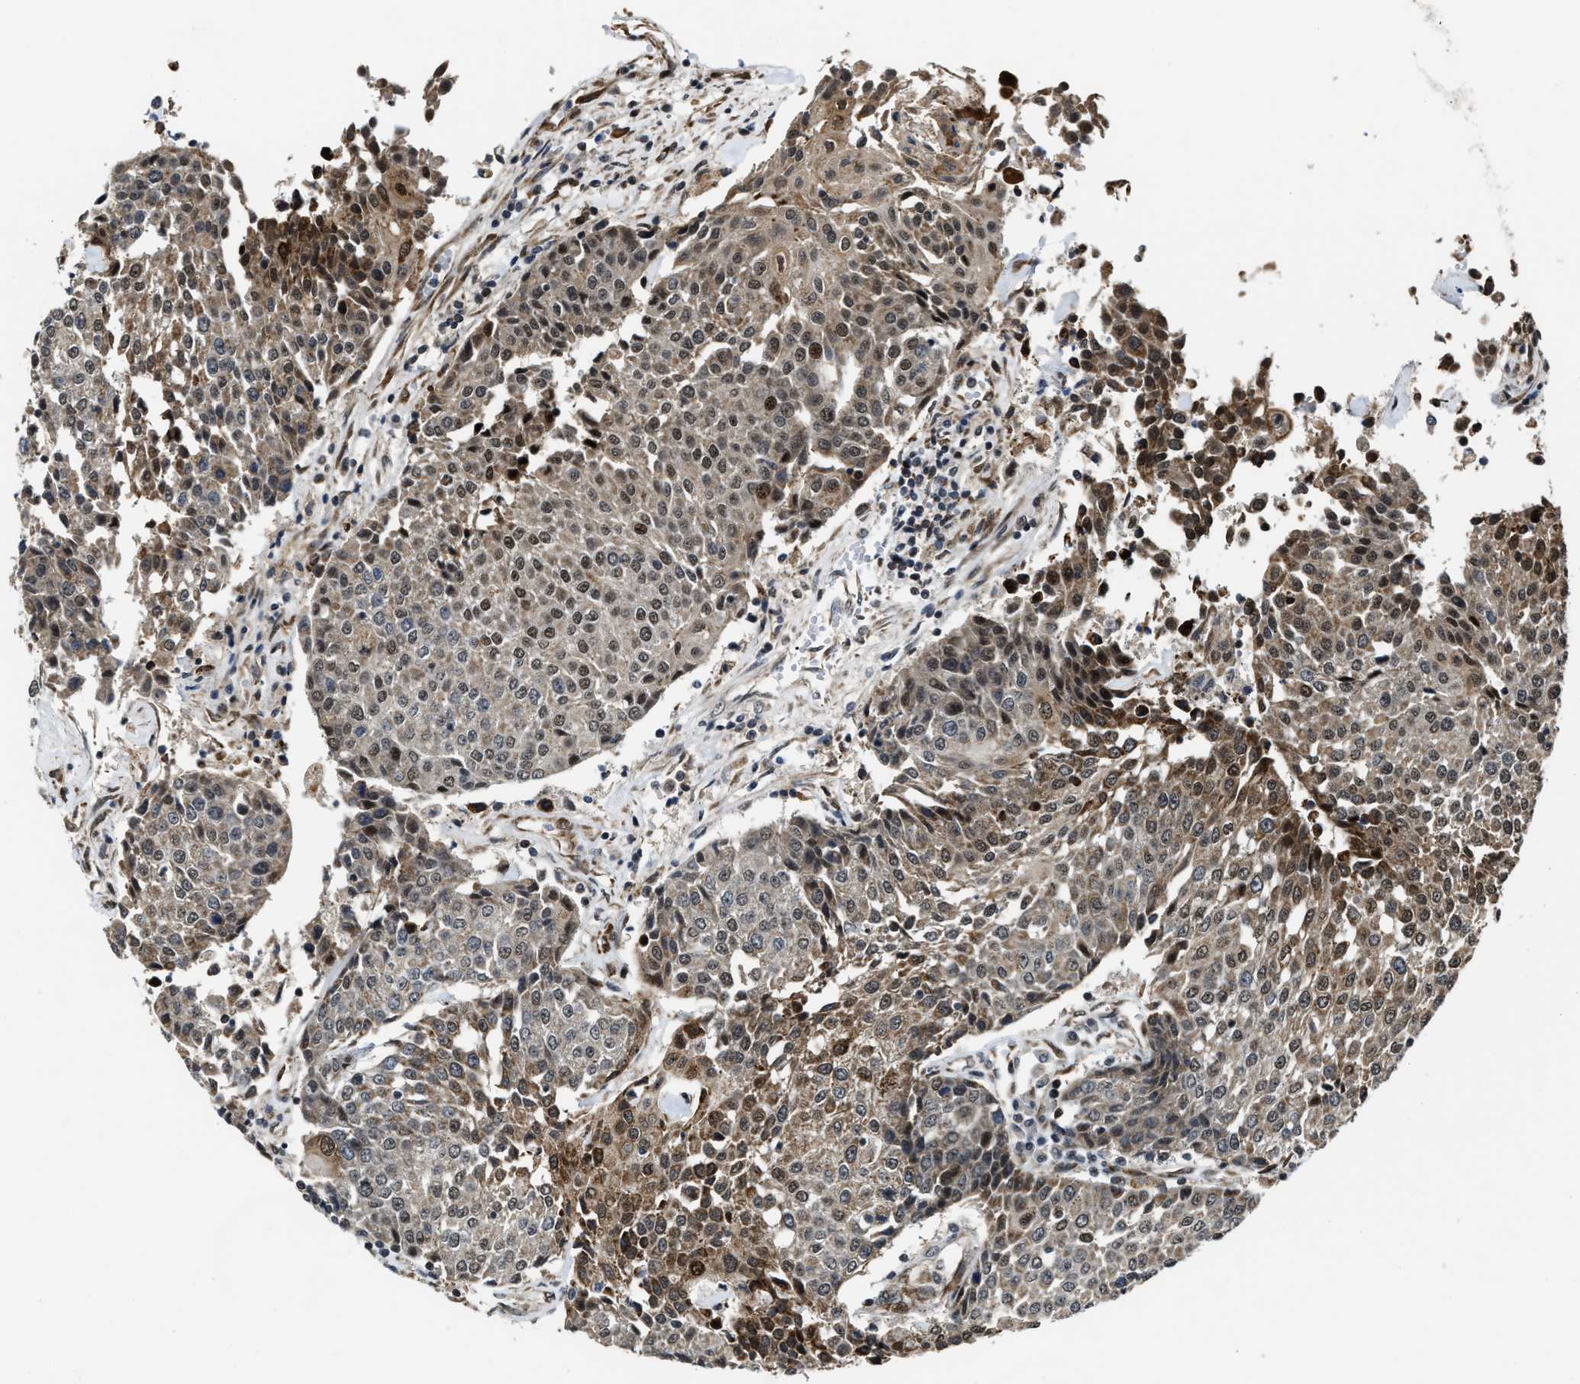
{"staining": {"intensity": "moderate", "quantity": "25%-75%", "location": "cytoplasmic/membranous,nuclear"}, "tissue": "urothelial cancer", "cell_type": "Tumor cells", "image_type": "cancer", "snomed": [{"axis": "morphology", "description": "Urothelial carcinoma, High grade"}, {"axis": "topography", "description": "Urinary bladder"}], "caption": "High-grade urothelial carcinoma stained for a protein (brown) exhibits moderate cytoplasmic/membranous and nuclear positive positivity in approximately 25%-75% of tumor cells.", "gene": "ZNF250", "patient": {"sex": "female", "age": 85}}